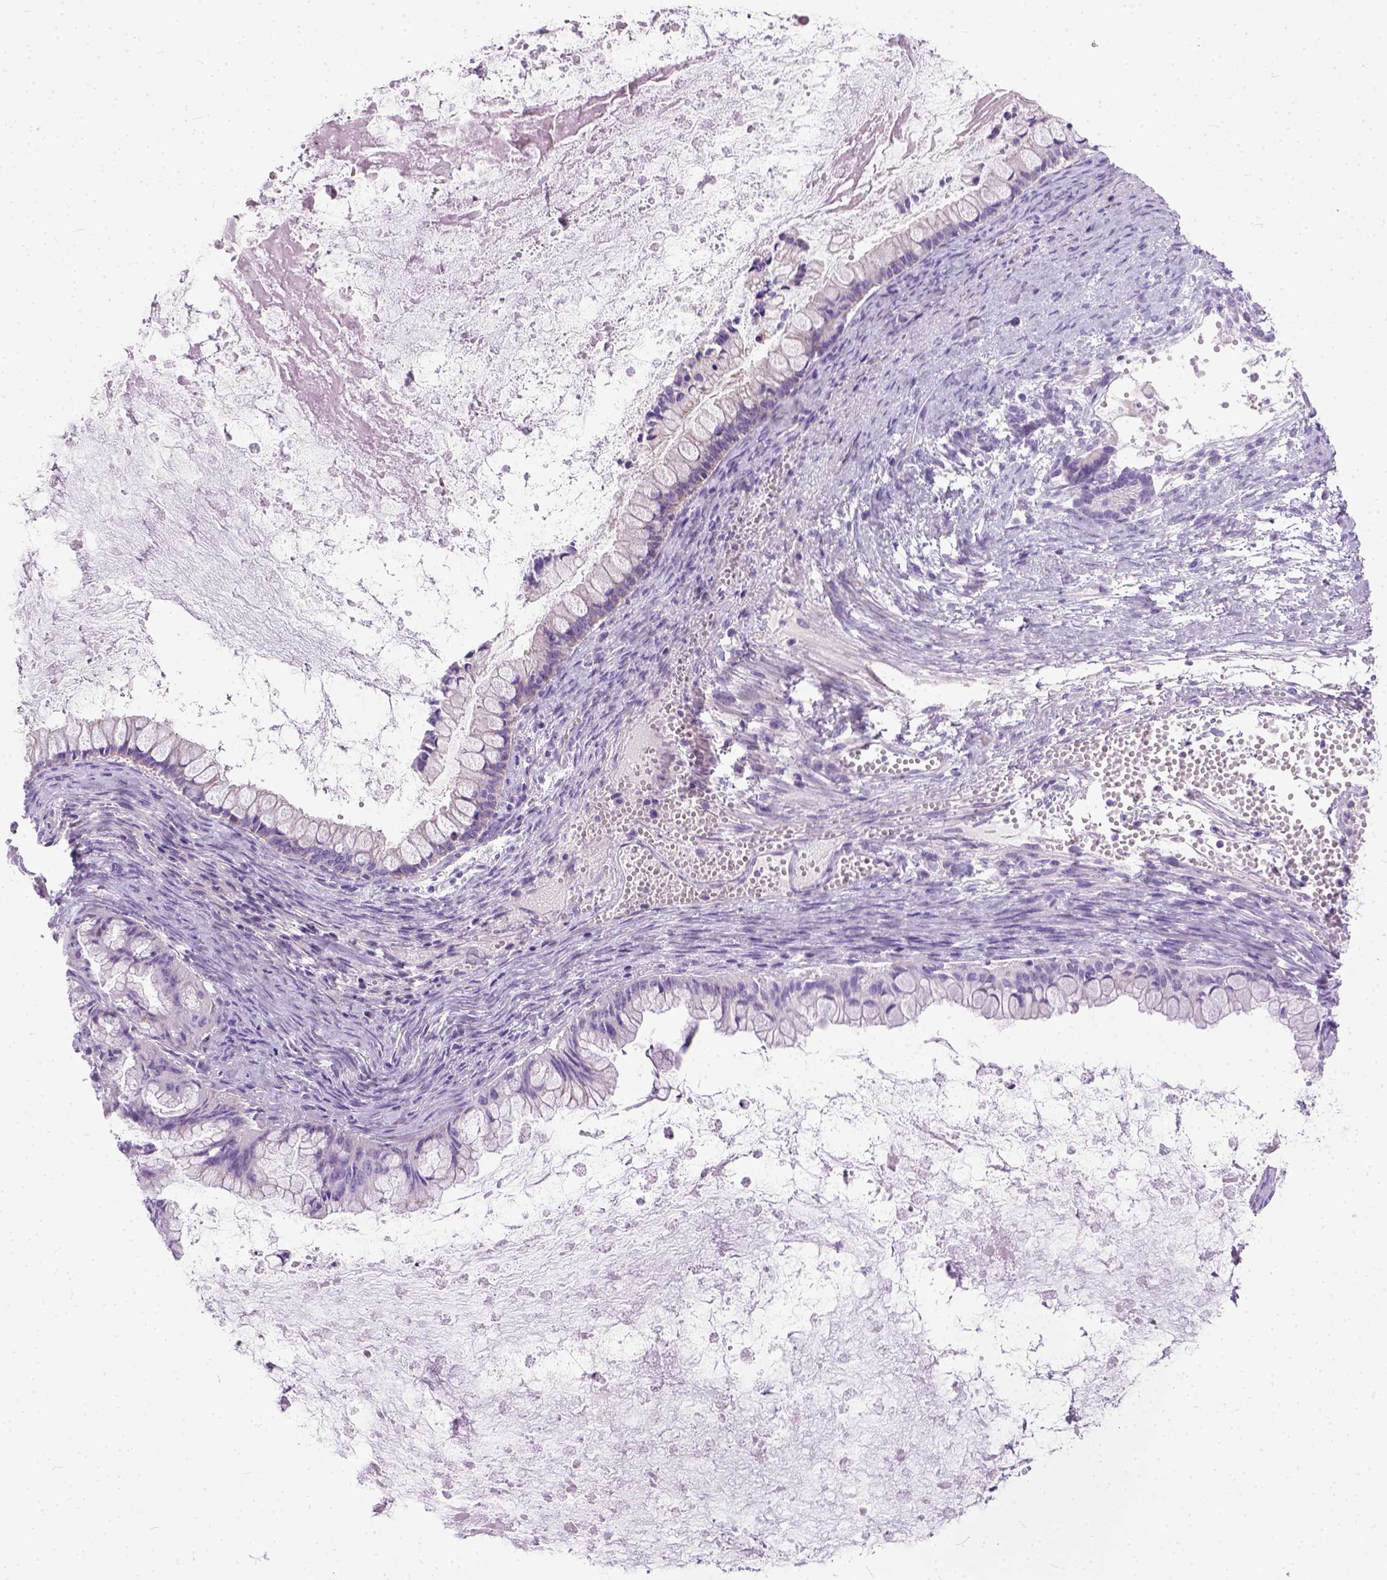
{"staining": {"intensity": "negative", "quantity": "none", "location": "none"}, "tissue": "ovarian cancer", "cell_type": "Tumor cells", "image_type": "cancer", "snomed": [{"axis": "morphology", "description": "Cystadenocarcinoma, mucinous, NOS"}, {"axis": "topography", "description": "Ovary"}], "caption": "There is no significant positivity in tumor cells of ovarian cancer (mucinous cystadenocarcinoma).", "gene": "PLK5", "patient": {"sex": "female", "age": 67}}